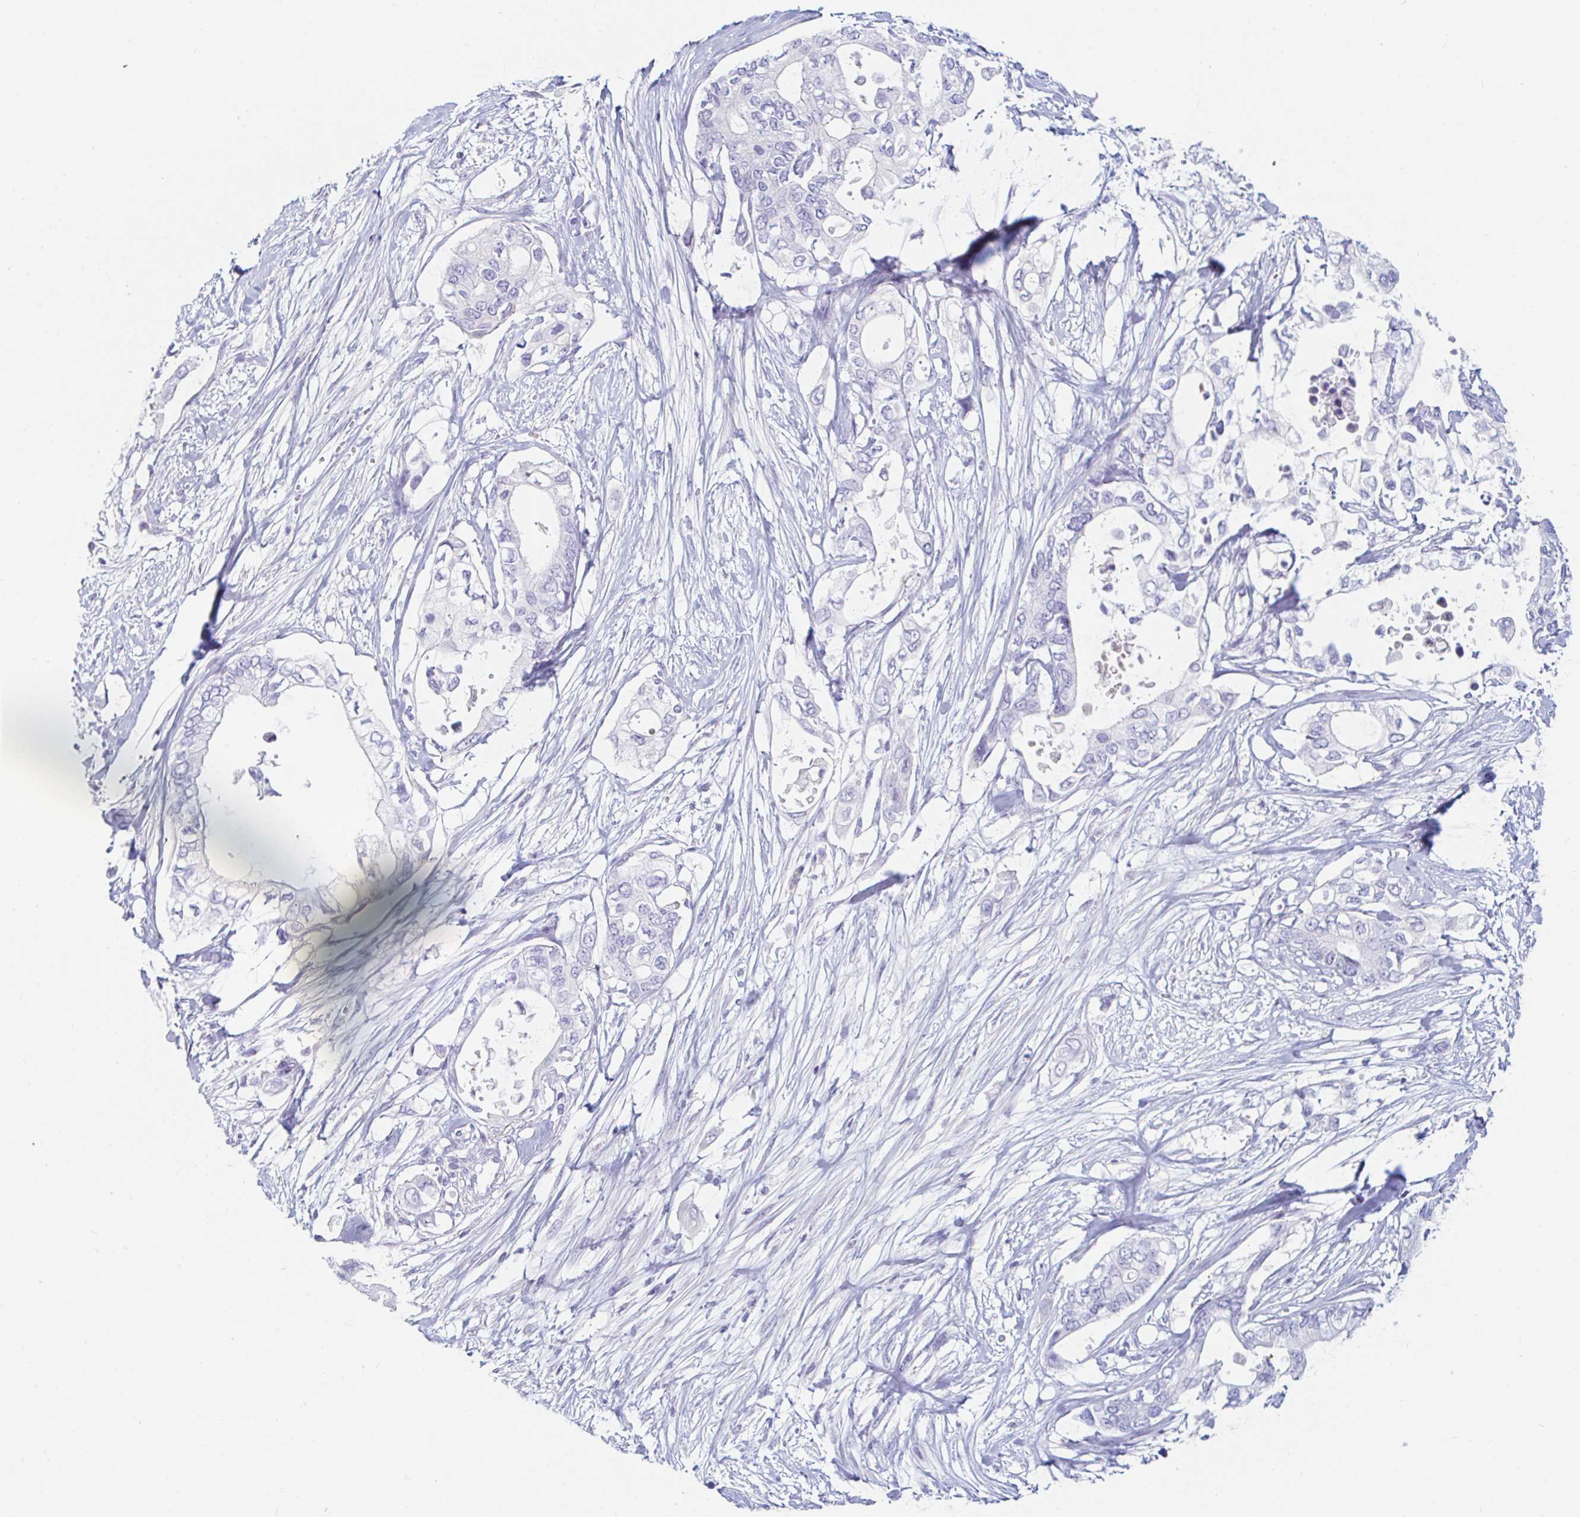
{"staining": {"intensity": "negative", "quantity": "none", "location": "none"}, "tissue": "pancreatic cancer", "cell_type": "Tumor cells", "image_type": "cancer", "snomed": [{"axis": "morphology", "description": "Adenocarcinoma, NOS"}, {"axis": "topography", "description": "Pancreas"}], "caption": "Immunohistochemical staining of human pancreatic cancer (adenocarcinoma) demonstrates no significant staining in tumor cells.", "gene": "TEX44", "patient": {"sex": "female", "age": 63}}